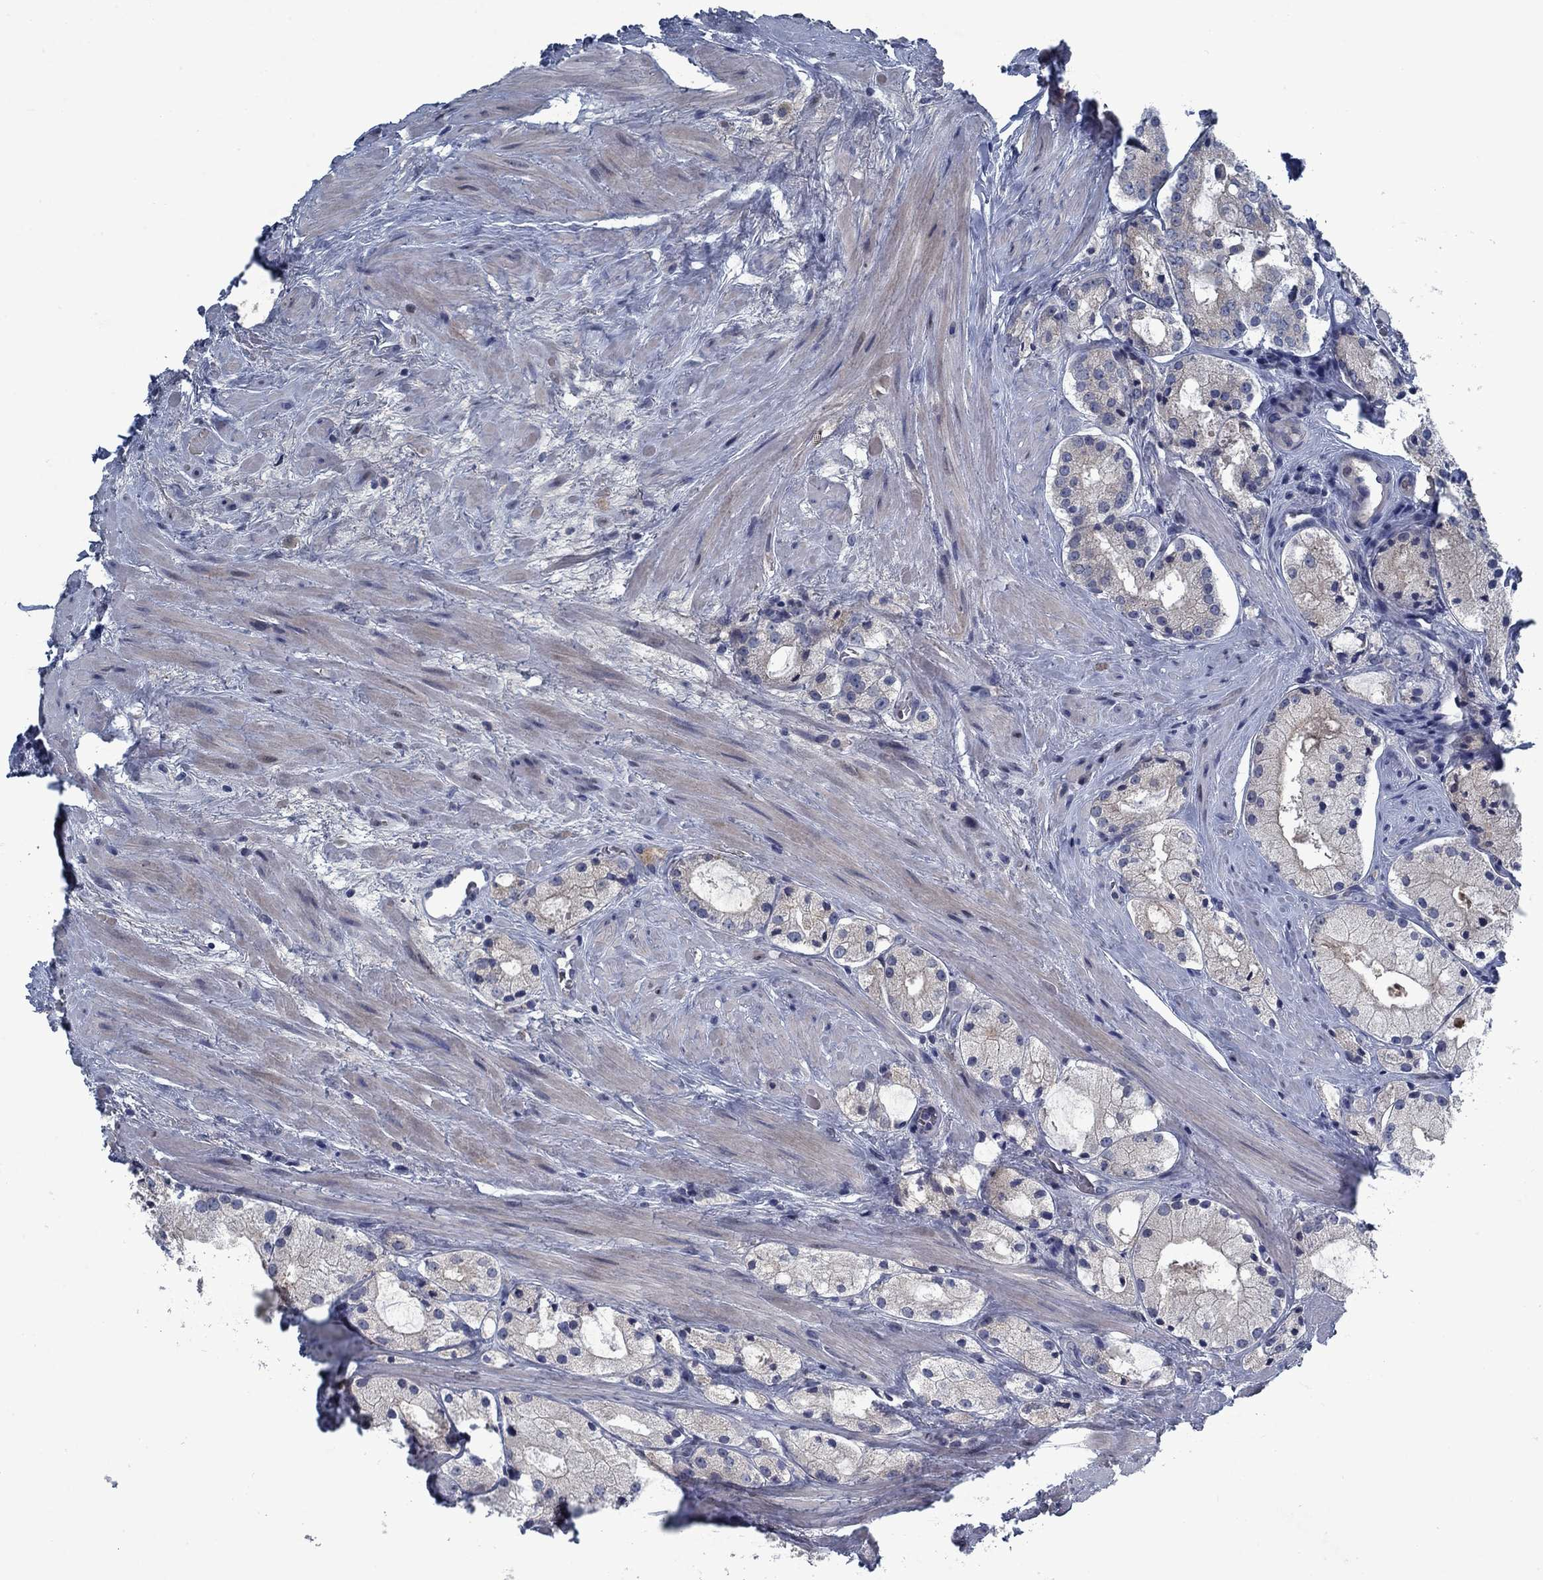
{"staining": {"intensity": "negative", "quantity": "none", "location": "none"}, "tissue": "prostate cancer", "cell_type": "Tumor cells", "image_type": "cancer", "snomed": [{"axis": "morphology", "description": "Adenocarcinoma, NOS"}, {"axis": "morphology", "description": "Adenocarcinoma, High grade"}, {"axis": "topography", "description": "Prostate"}], "caption": "Photomicrograph shows no protein expression in tumor cells of prostate adenocarcinoma tissue.", "gene": "PNMA8A", "patient": {"sex": "male", "age": 64}}